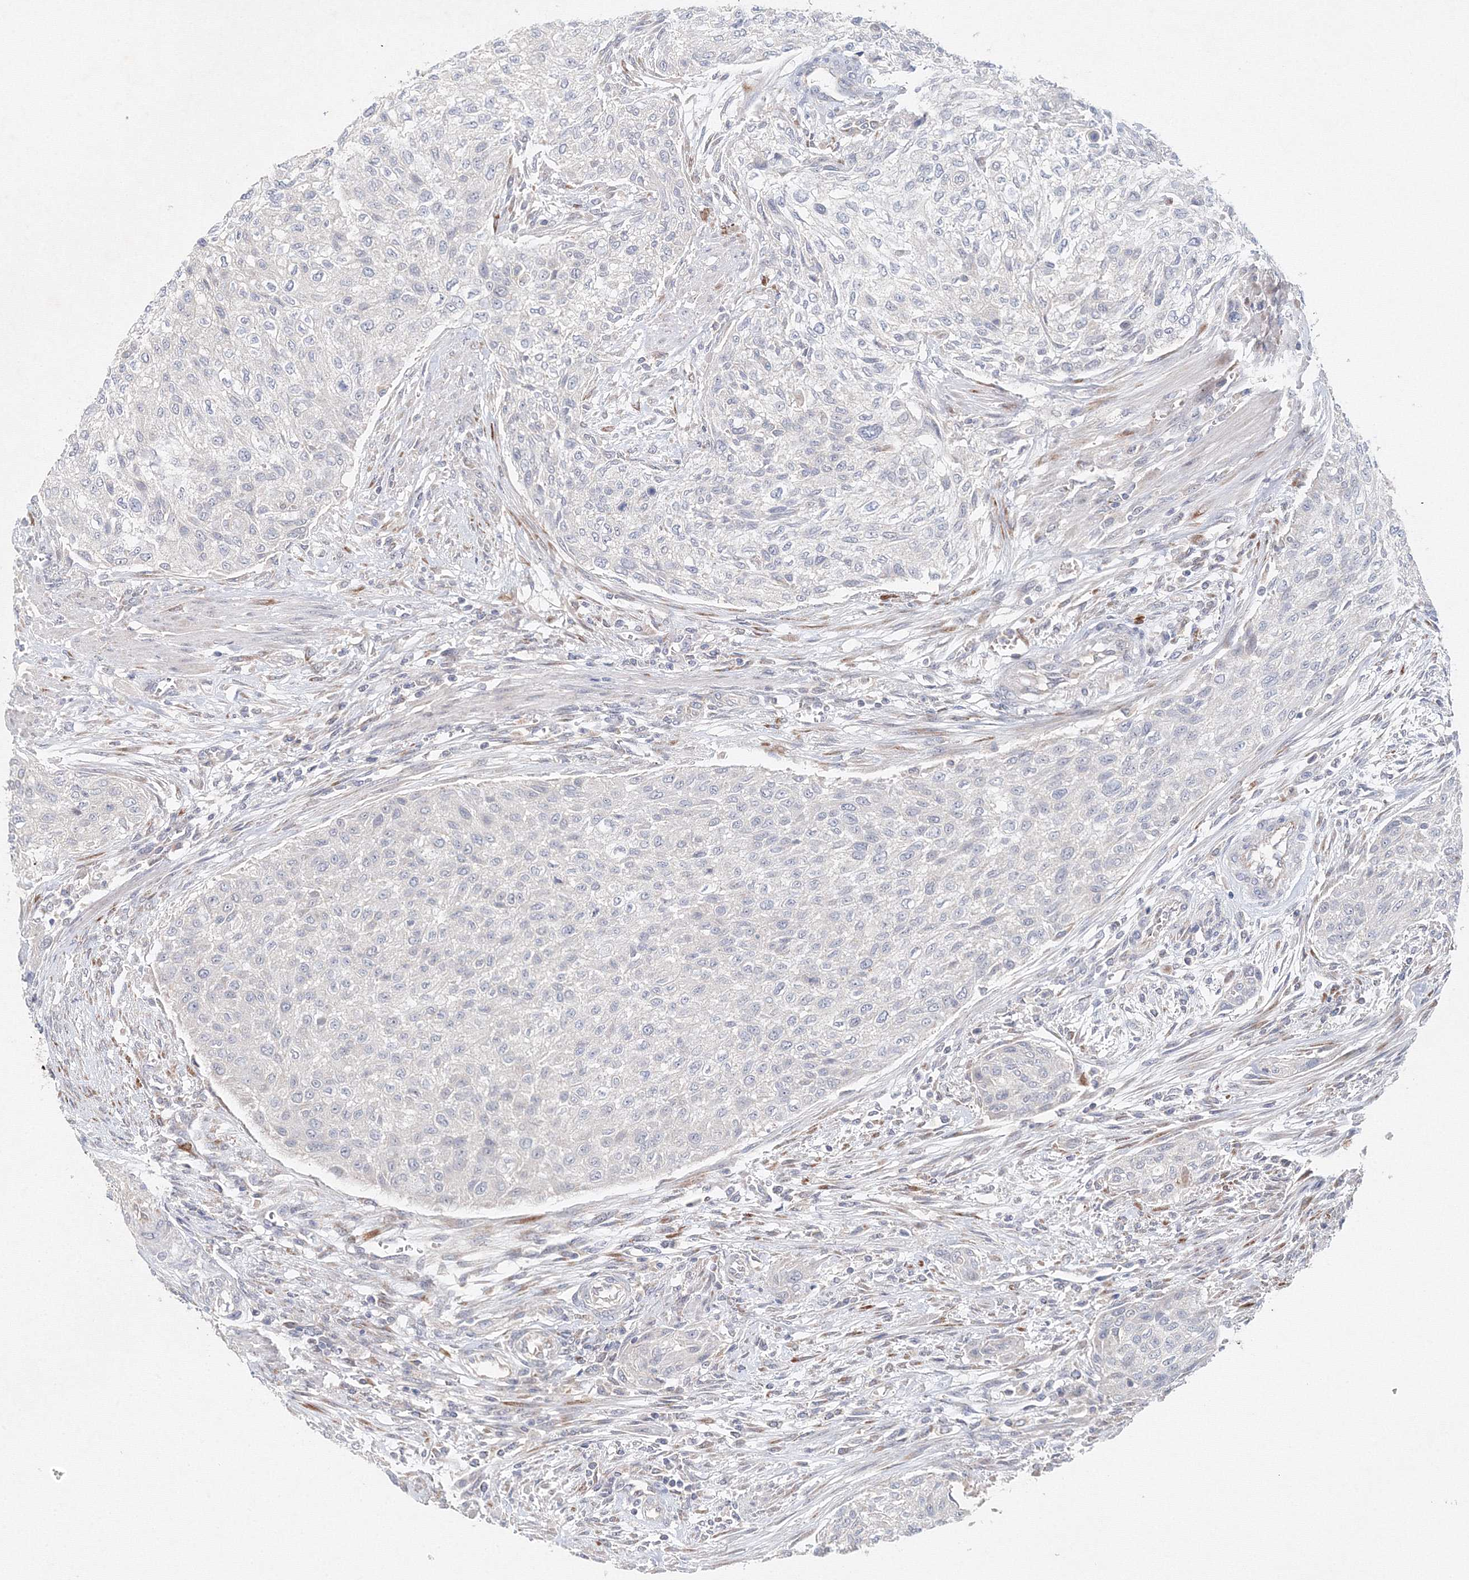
{"staining": {"intensity": "negative", "quantity": "none", "location": "none"}, "tissue": "urothelial cancer", "cell_type": "Tumor cells", "image_type": "cancer", "snomed": [{"axis": "morphology", "description": "Urothelial carcinoma, High grade"}, {"axis": "topography", "description": "Urinary bladder"}], "caption": "Immunohistochemical staining of human urothelial cancer demonstrates no significant positivity in tumor cells.", "gene": "WDR49", "patient": {"sex": "male", "age": 35}}